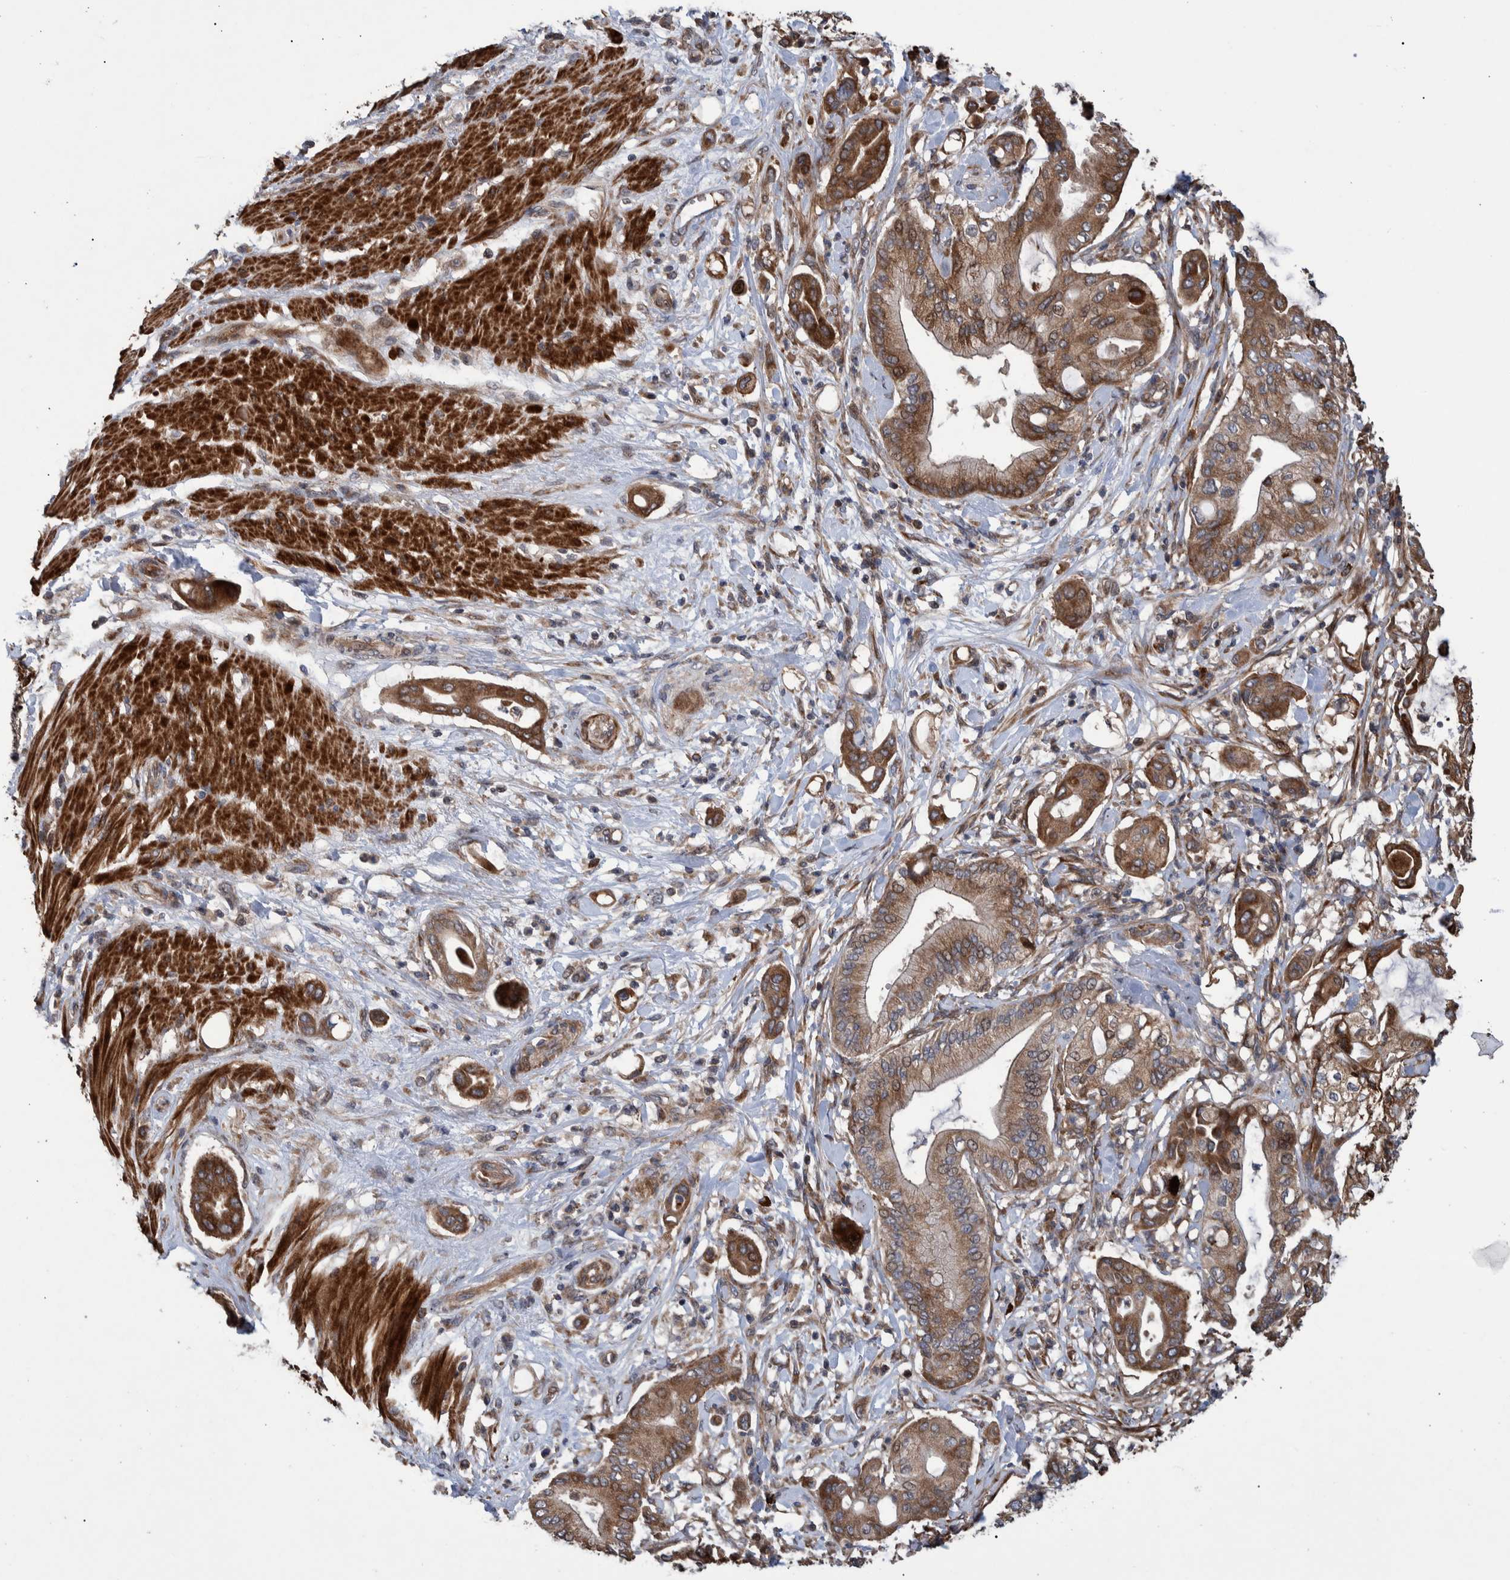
{"staining": {"intensity": "moderate", "quantity": ">75%", "location": "cytoplasmic/membranous"}, "tissue": "pancreatic cancer", "cell_type": "Tumor cells", "image_type": "cancer", "snomed": [{"axis": "morphology", "description": "Adenocarcinoma, NOS"}, {"axis": "morphology", "description": "Adenocarcinoma, metastatic, NOS"}, {"axis": "topography", "description": "Lymph node"}, {"axis": "topography", "description": "Pancreas"}, {"axis": "topography", "description": "Duodenum"}], "caption": "This is a micrograph of IHC staining of pancreatic cancer (adenocarcinoma), which shows moderate positivity in the cytoplasmic/membranous of tumor cells.", "gene": "B3GNTL1", "patient": {"sex": "female", "age": 64}}